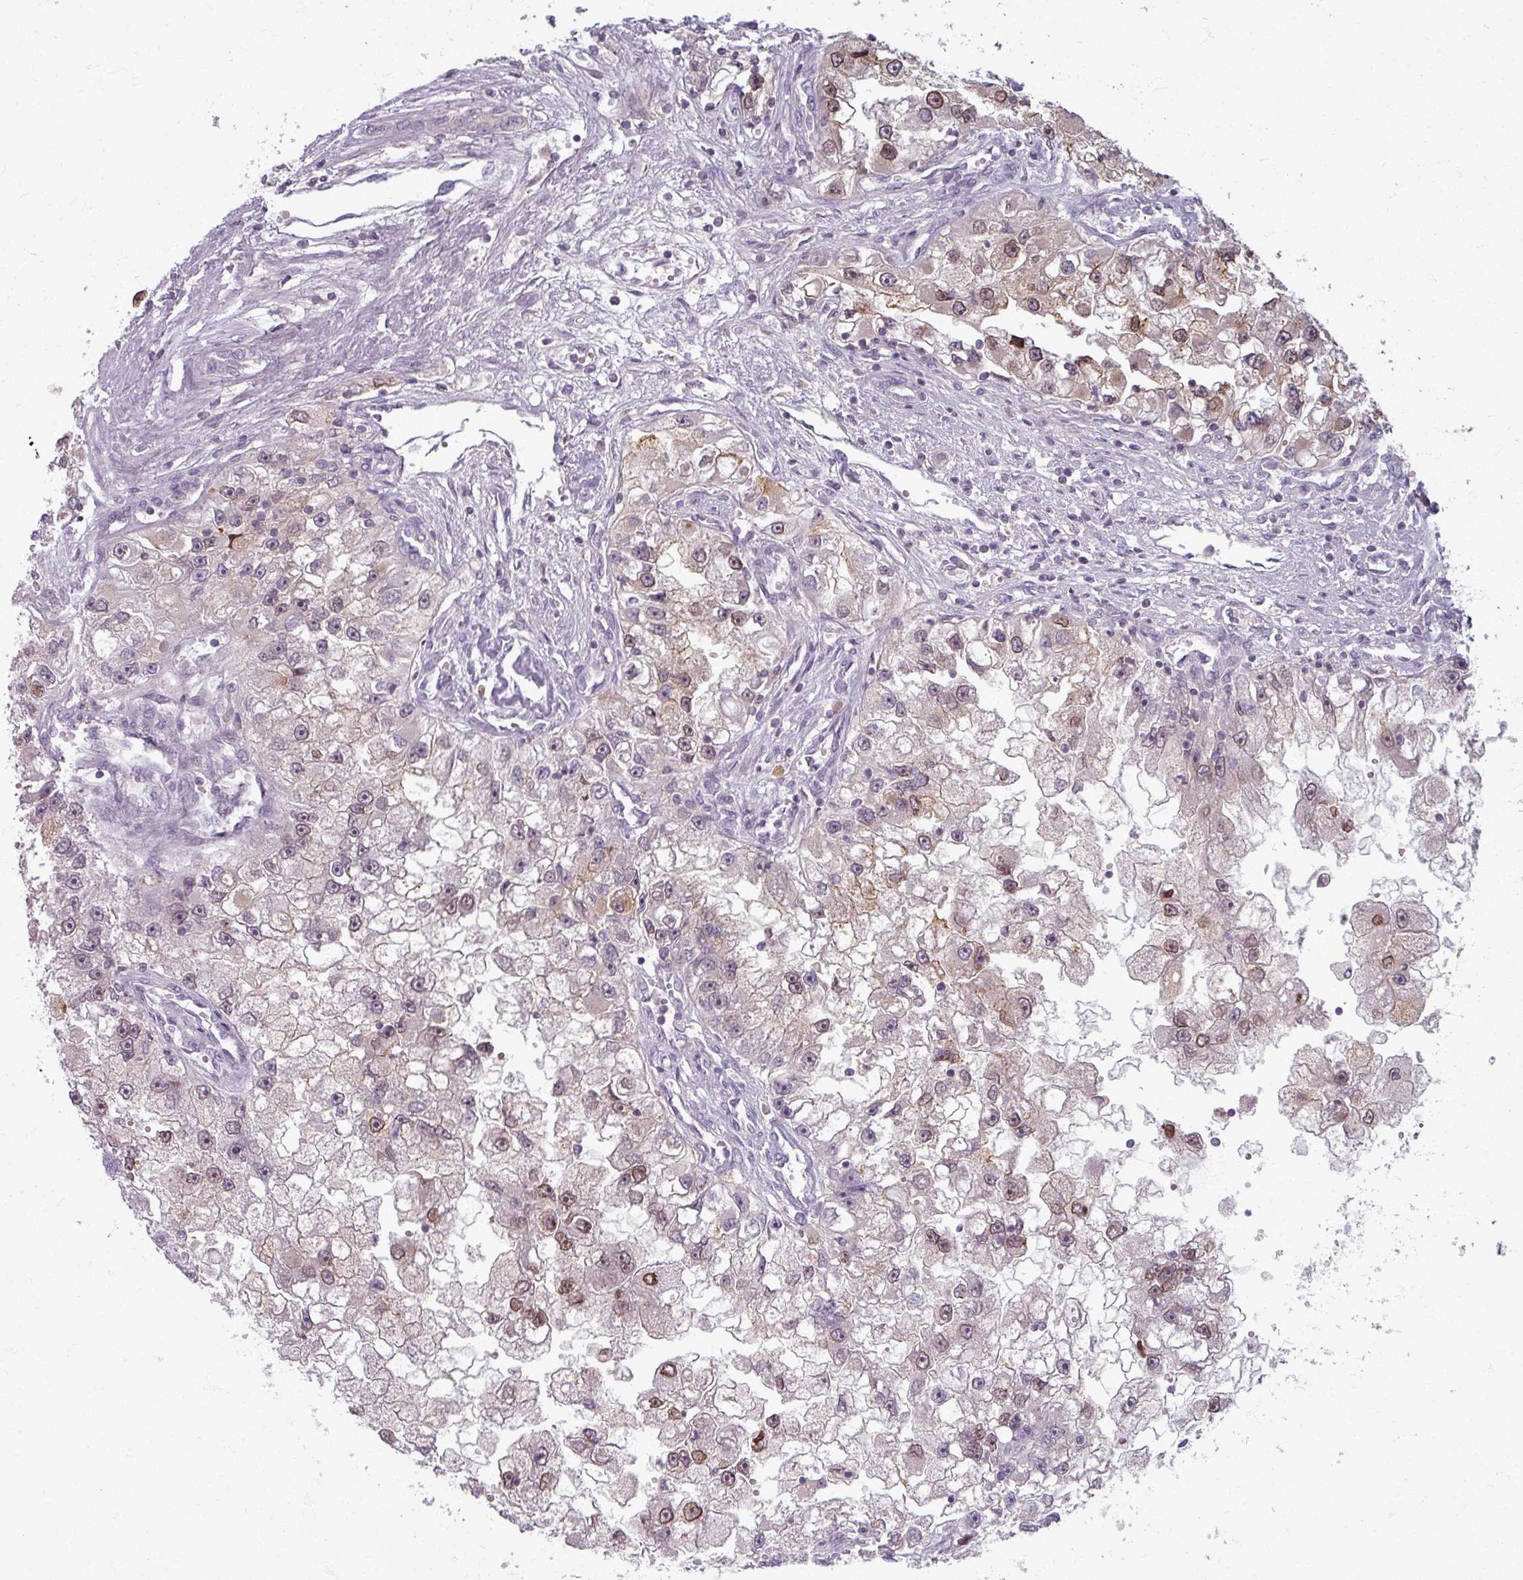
{"staining": {"intensity": "moderate", "quantity": "<25%", "location": "nuclear"}, "tissue": "renal cancer", "cell_type": "Tumor cells", "image_type": "cancer", "snomed": [{"axis": "morphology", "description": "Adenocarcinoma, NOS"}, {"axis": "topography", "description": "Kidney"}], "caption": "Tumor cells exhibit moderate nuclear expression in approximately <25% of cells in renal cancer. The protein of interest is shown in brown color, while the nuclei are stained blue.", "gene": "TTLL7", "patient": {"sex": "male", "age": 63}}